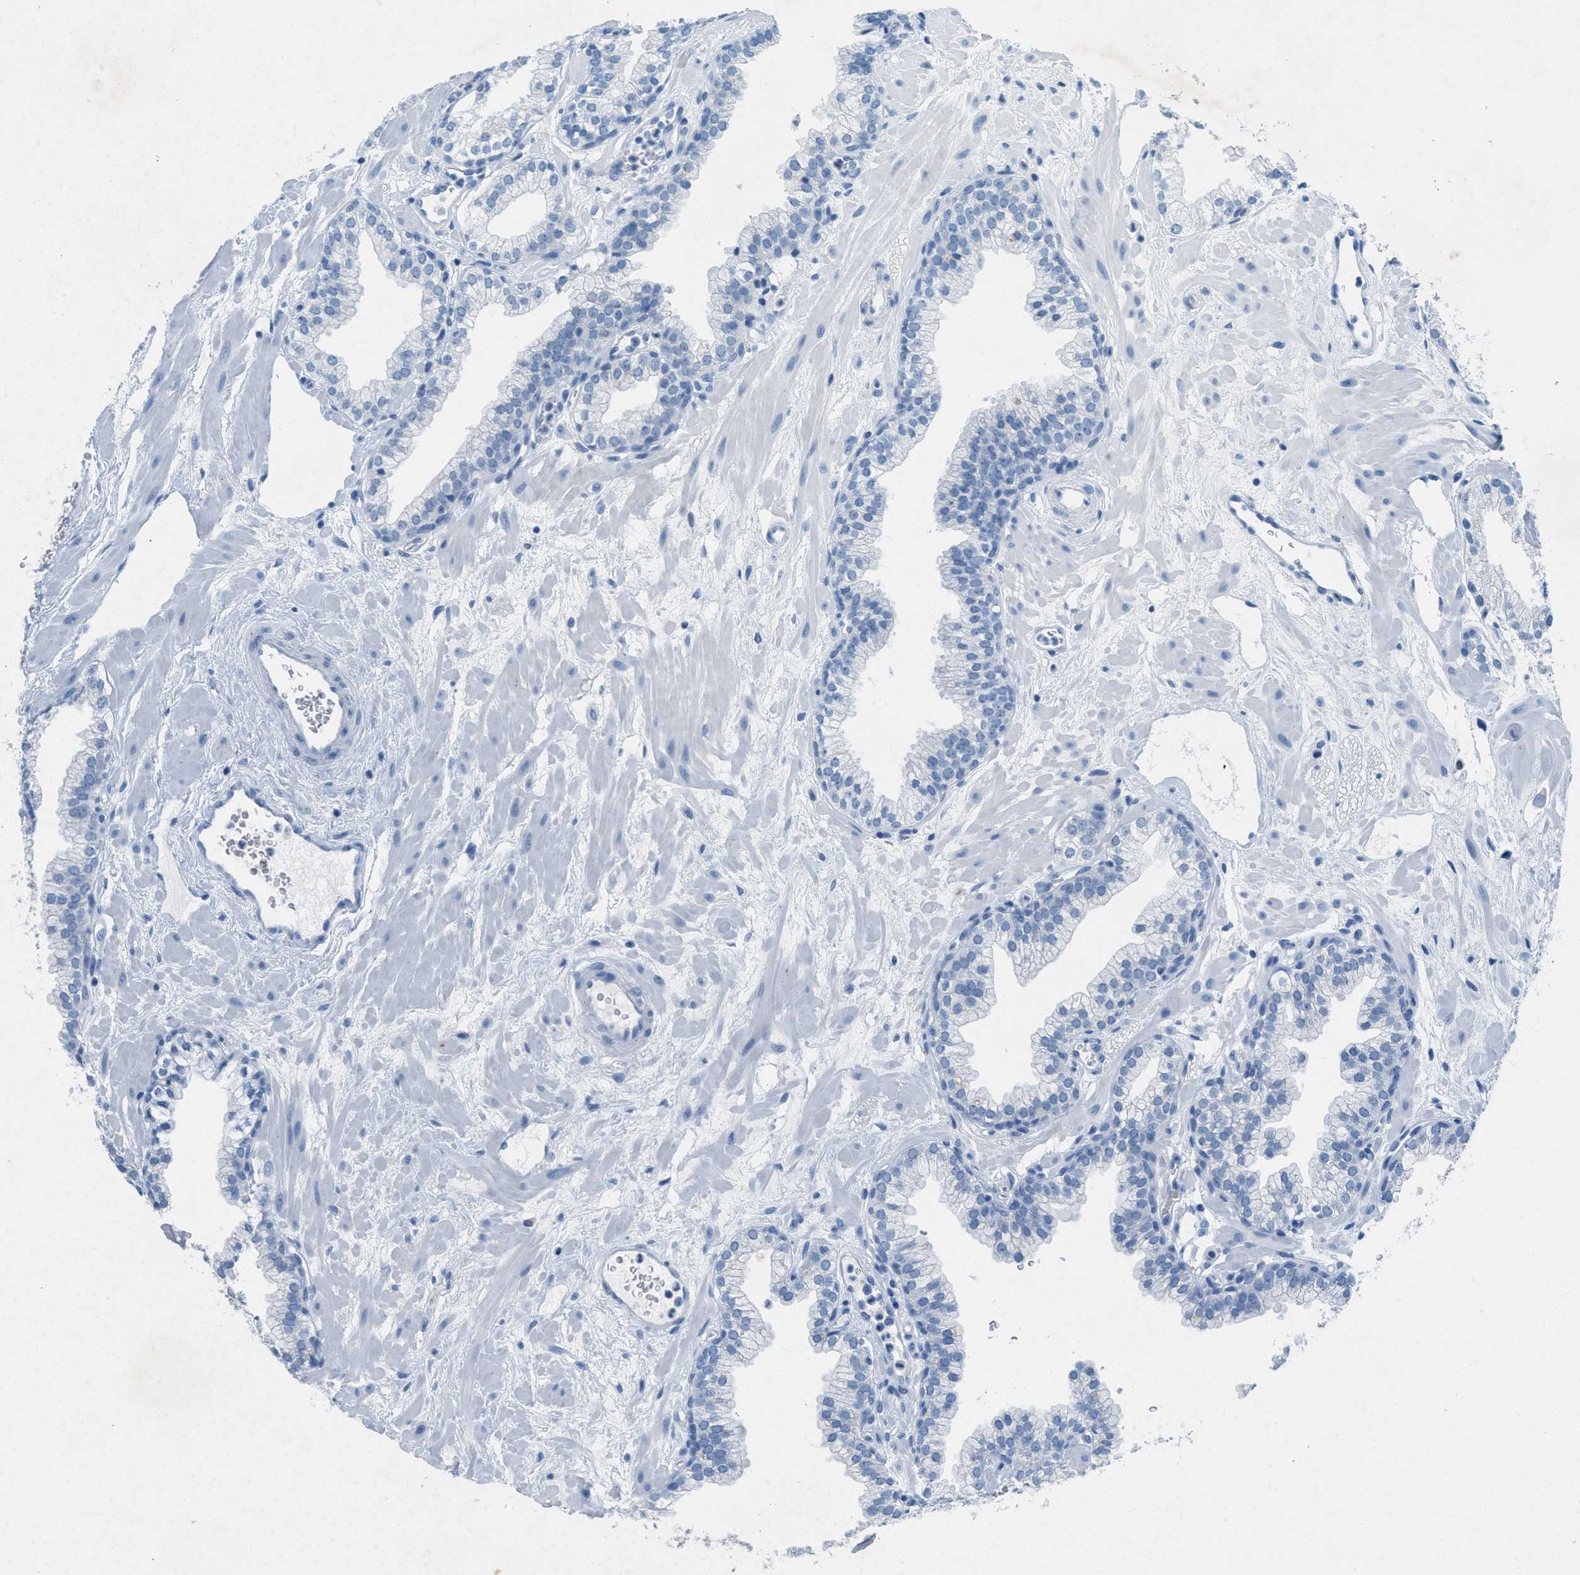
{"staining": {"intensity": "negative", "quantity": "none", "location": "none"}, "tissue": "prostate", "cell_type": "Glandular cells", "image_type": "normal", "snomed": [{"axis": "morphology", "description": "Normal tissue, NOS"}, {"axis": "morphology", "description": "Urothelial carcinoma, Low grade"}, {"axis": "topography", "description": "Urinary bladder"}, {"axis": "topography", "description": "Prostate"}], "caption": "Histopathology image shows no significant protein expression in glandular cells of unremarkable prostate.", "gene": "GPM6A", "patient": {"sex": "male", "age": 60}}